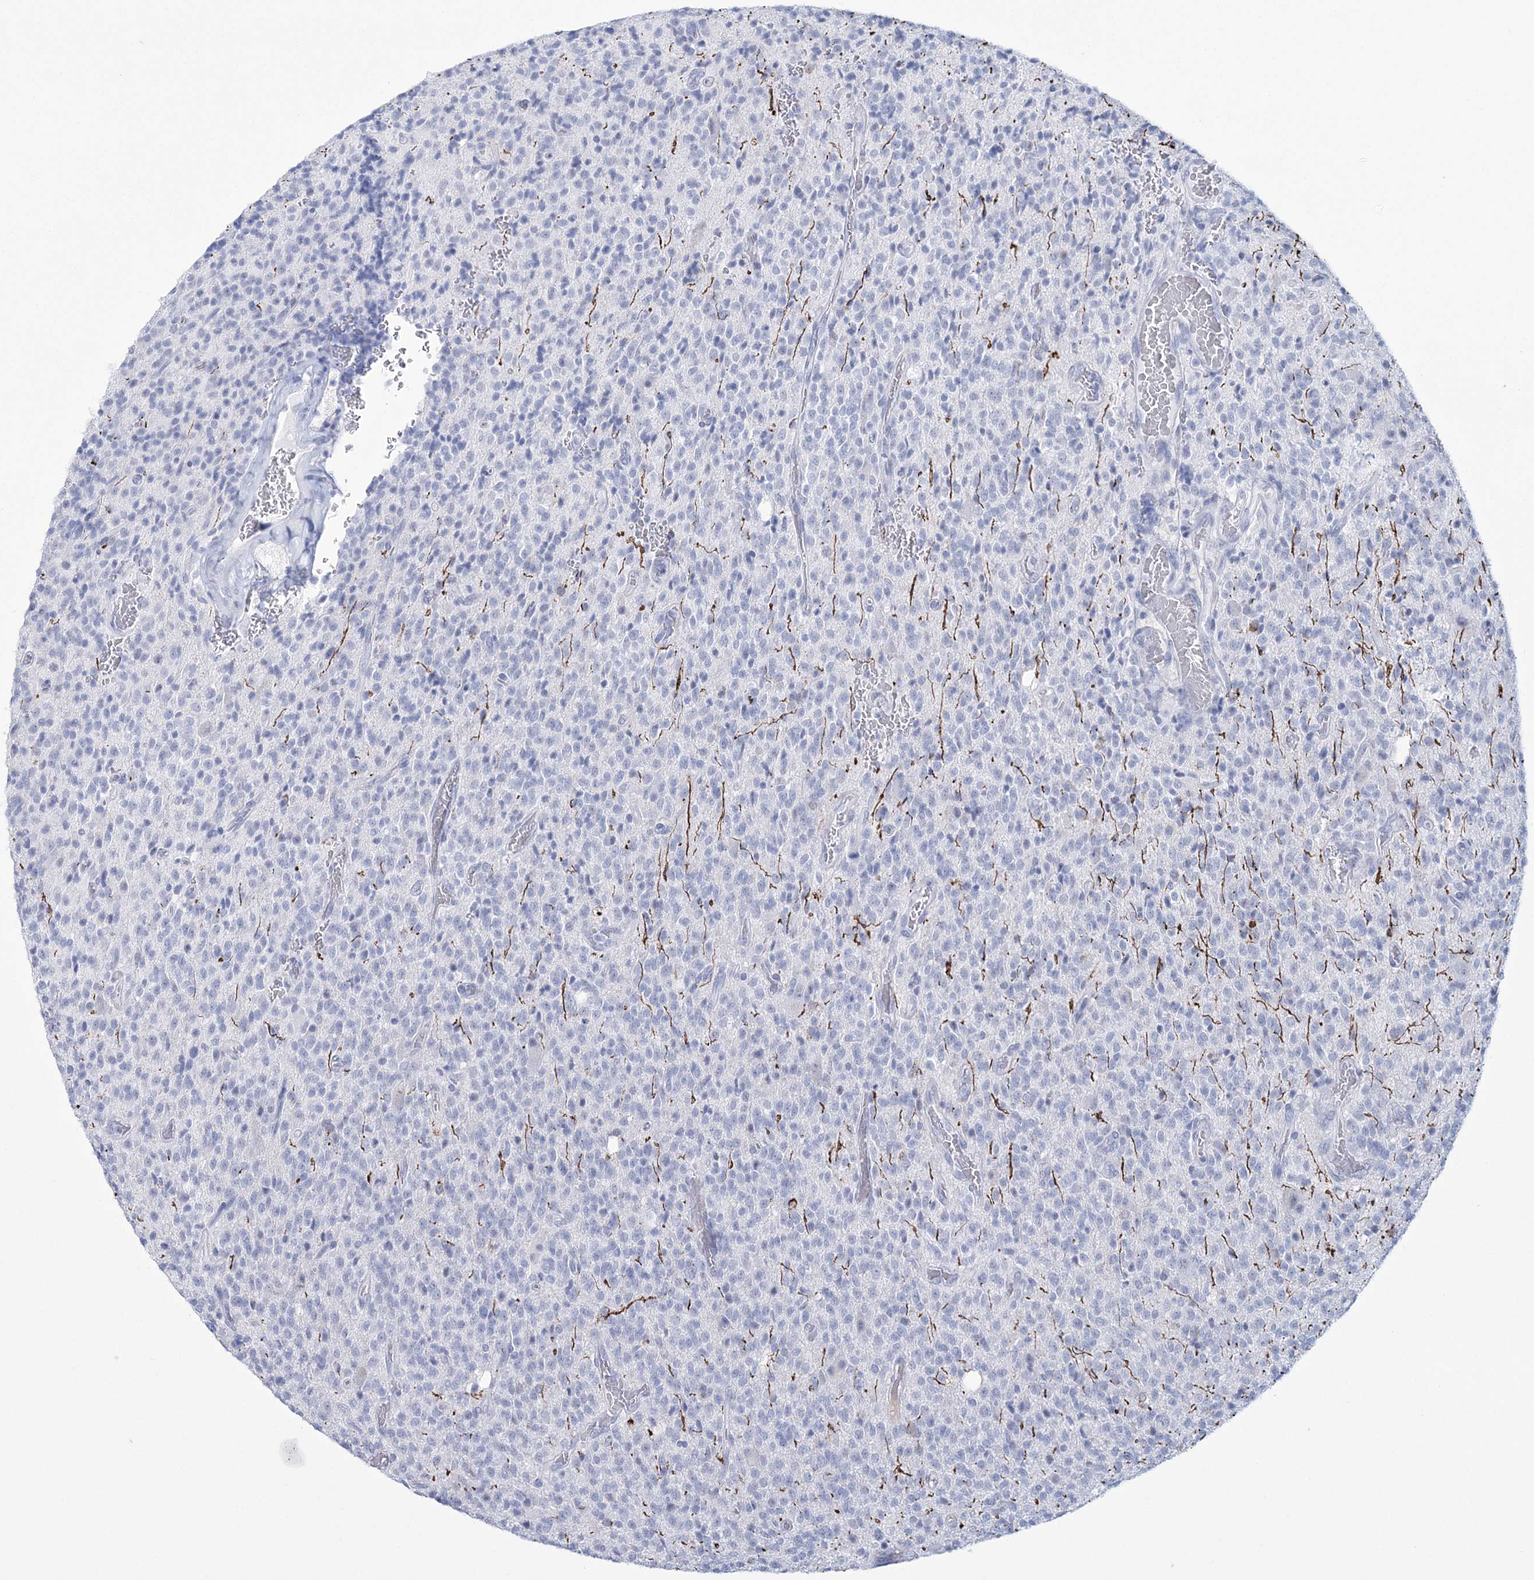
{"staining": {"intensity": "negative", "quantity": "none", "location": "none"}, "tissue": "glioma", "cell_type": "Tumor cells", "image_type": "cancer", "snomed": [{"axis": "morphology", "description": "Glioma, malignant, High grade"}, {"axis": "topography", "description": "Brain"}], "caption": "This is a image of immunohistochemistry staining of malignant glioma (high-grade), which shows no expression in tumor cells. (Stains: DAB immunohistochemistry with hematoxylin counter stain, Microscopy: brightfield microscopy at high magnification).", "gene": "DPCD", "patient": {"sex": "male", "age": 34}}